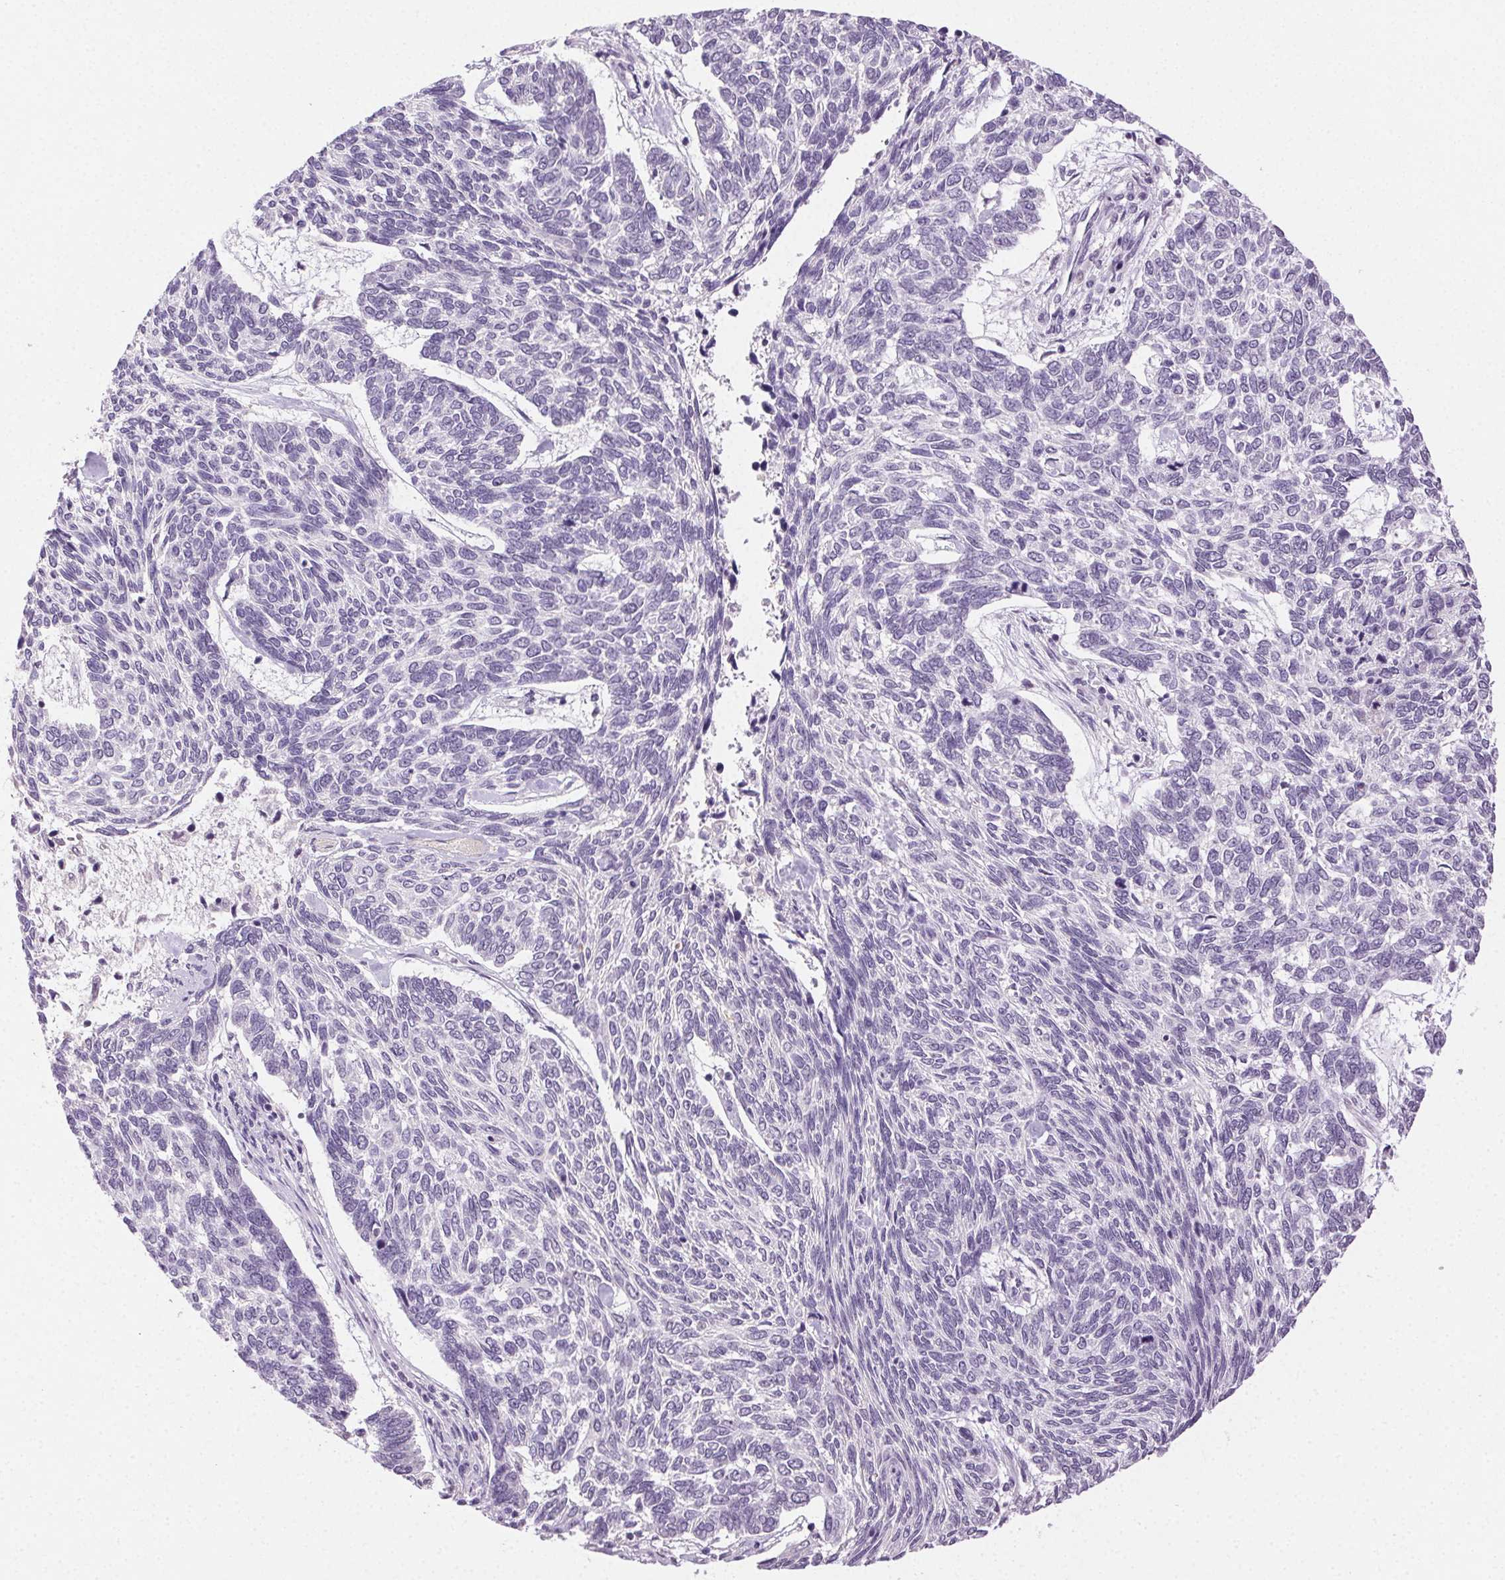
{"staining": {"intensity": "negative", "quantity": "none", "location": "none"}, "tissue": "skin cancer", "cell_type": "Tumor cells", "image_type": "cancer", "snomed": [{"axis": "morphology", "description": "Basal cell carcinoma"}, {"axis": "topography", "description": "Skin"}], "caption": "IHC of human skin cancer demonstrates no staining in tumor cells.", "gene": "CLDN10", "patient": {"sex": "female", "age": 65}}